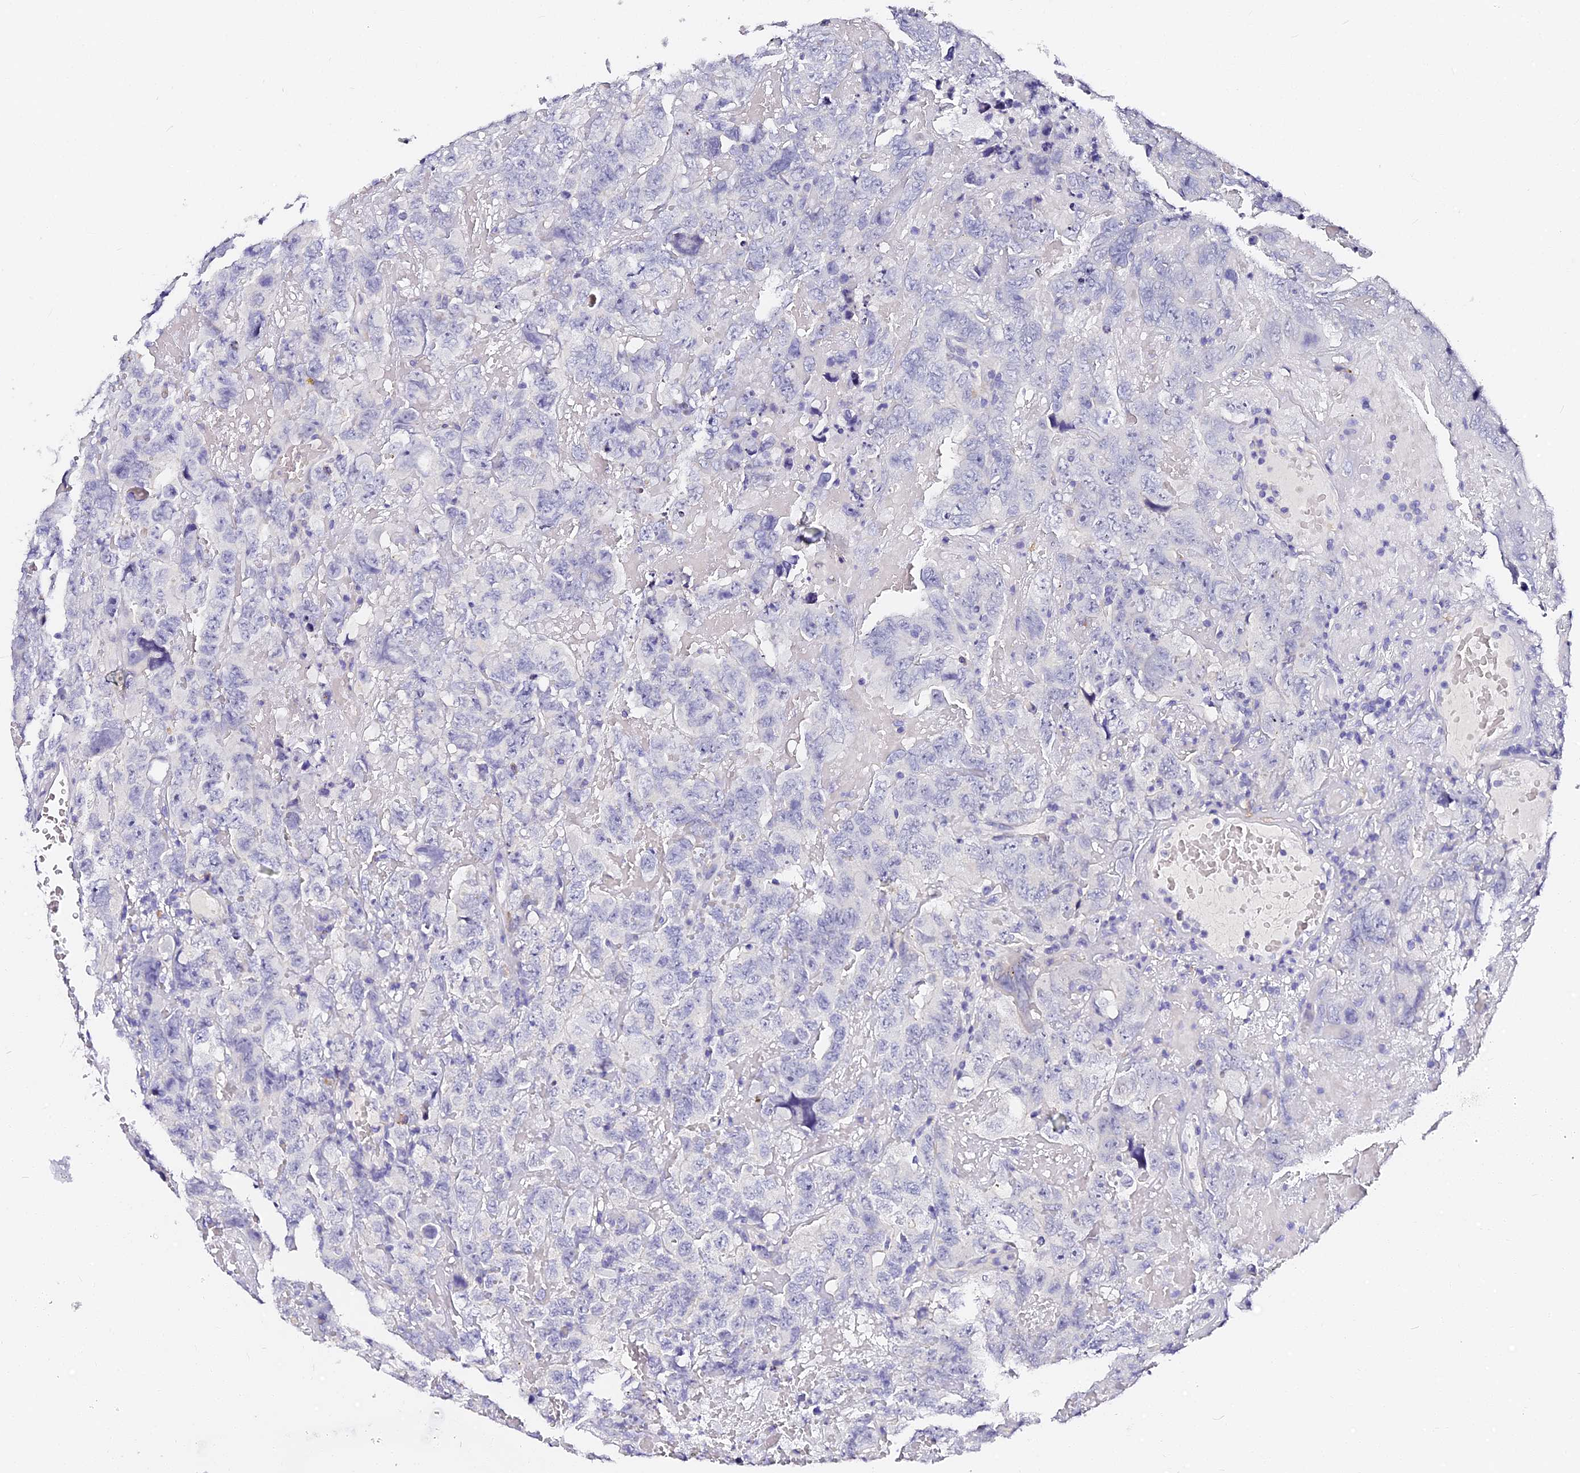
{"staining": {"intensity": "negative", "quantity": "none", "location": "none"}, "tissue": "testis cancer", "cell_type": "Tumor cells", "image_type": "cancer", "snomed": [{"axis": "morphology", "description": "Carcinoma, Embryonal, NOS"}, {"axis": "topography", "description": "Testis"}], "caption": "Immunohistochemical staining of human testis cancer (embryonal carcinoma) exhibits no significant staining in tumor cells.", "gene": "VPS33B", "patient": {"sex": "male", "age": 45}}